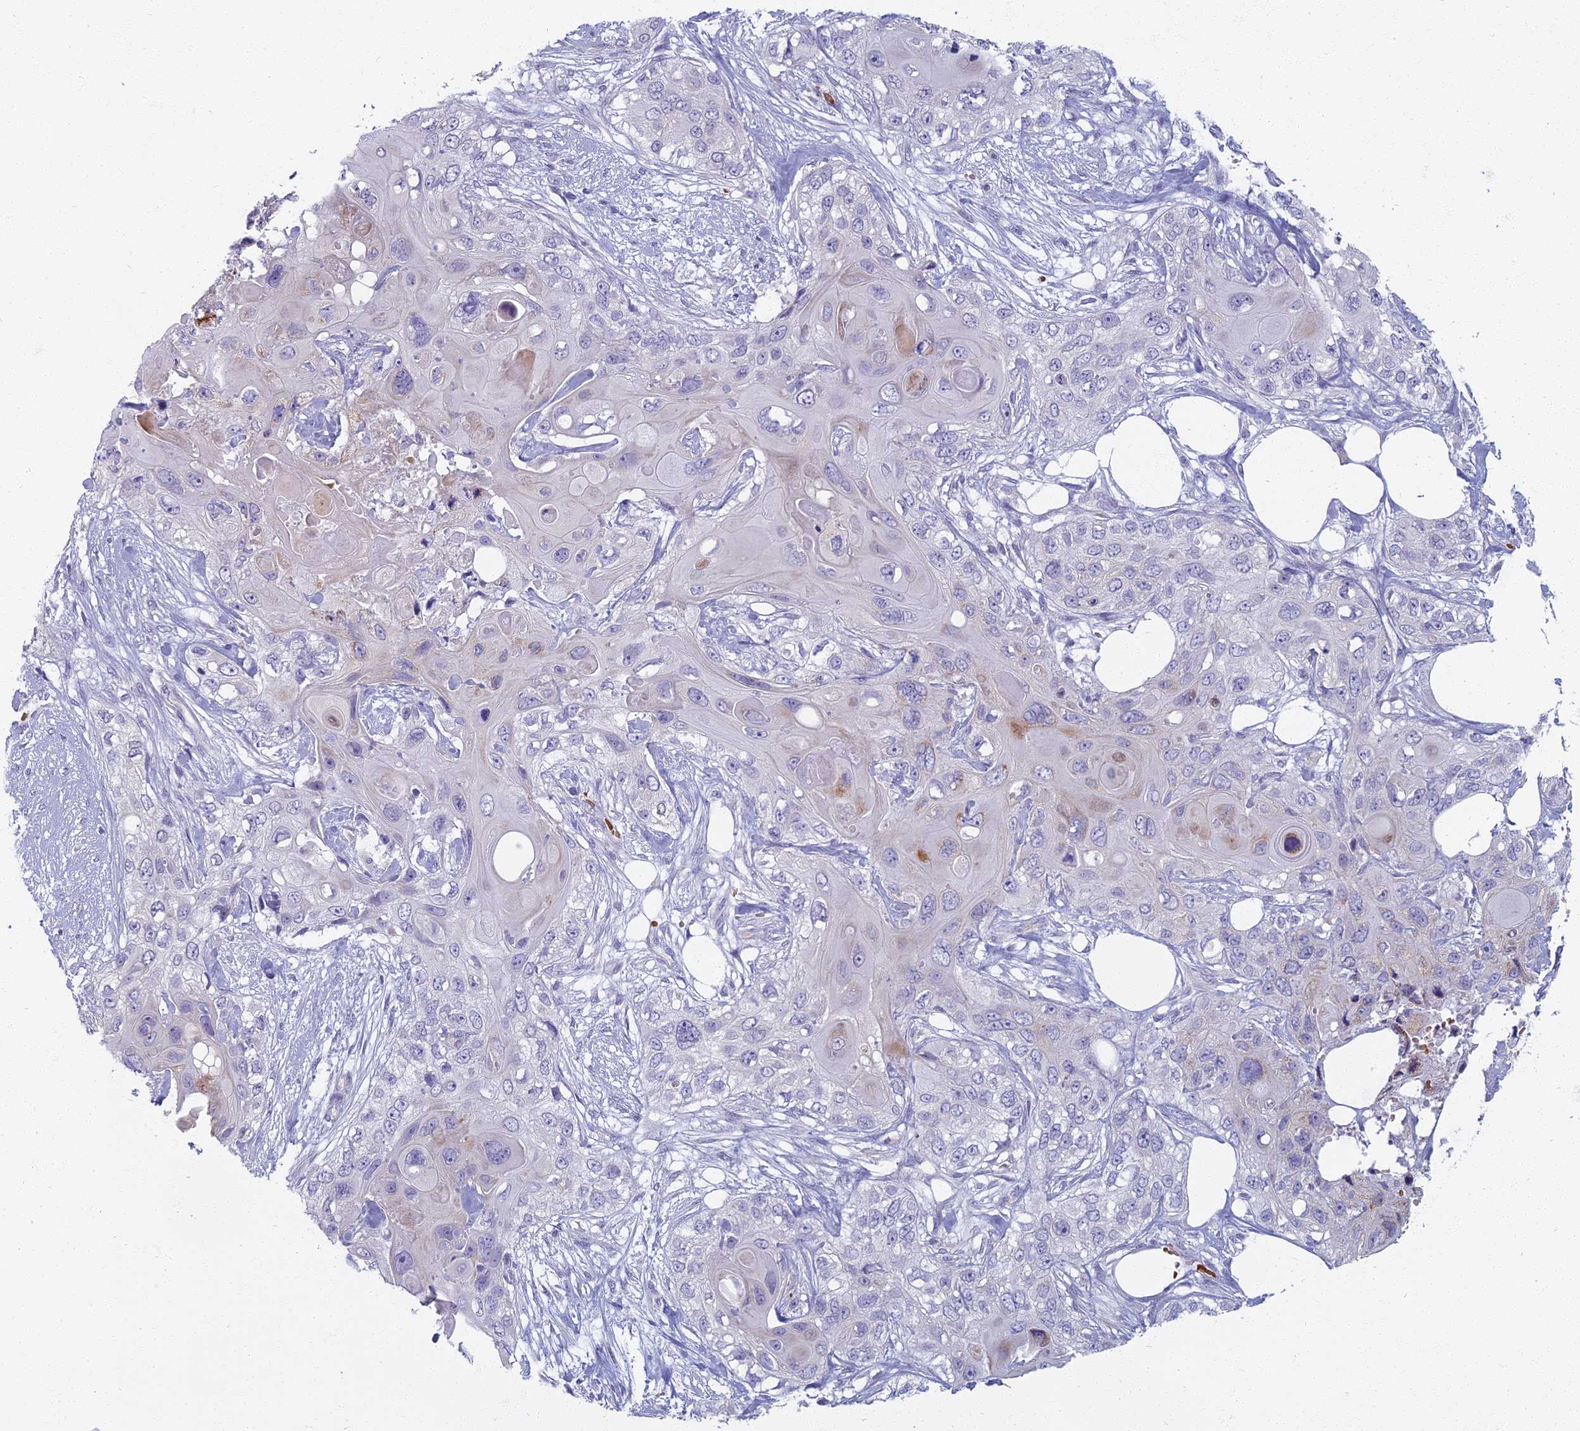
{"staining": {"intensity": "negative", "quantity": "none", "location": "none"}, "tissue": "skin cancer", "cell_type": "Tumor cells", "image_type": "cancer", "snomed": [{"axis": "morphology", "description": "Normal tissue, NOS"}, {"axis": "morphology", "description": "Squamous cell carcinoma, NOS"}, {"axis": "topography", "description": "Skin"}], "caption": "High magnification brightfield microscopy of skin squamous cell carcinoma stained with DAB (3,3'-diaminobenzidine) (brown) and counterstained with hematoxylin (blue): tumor cells show no significant expression. (Stains: DAB IHC with hematoxylin counter stain, Microscopy: brightfield microscopy at high magnification).", "gene": "ARL15", "patient": {"sex": "male", "age": 72}}